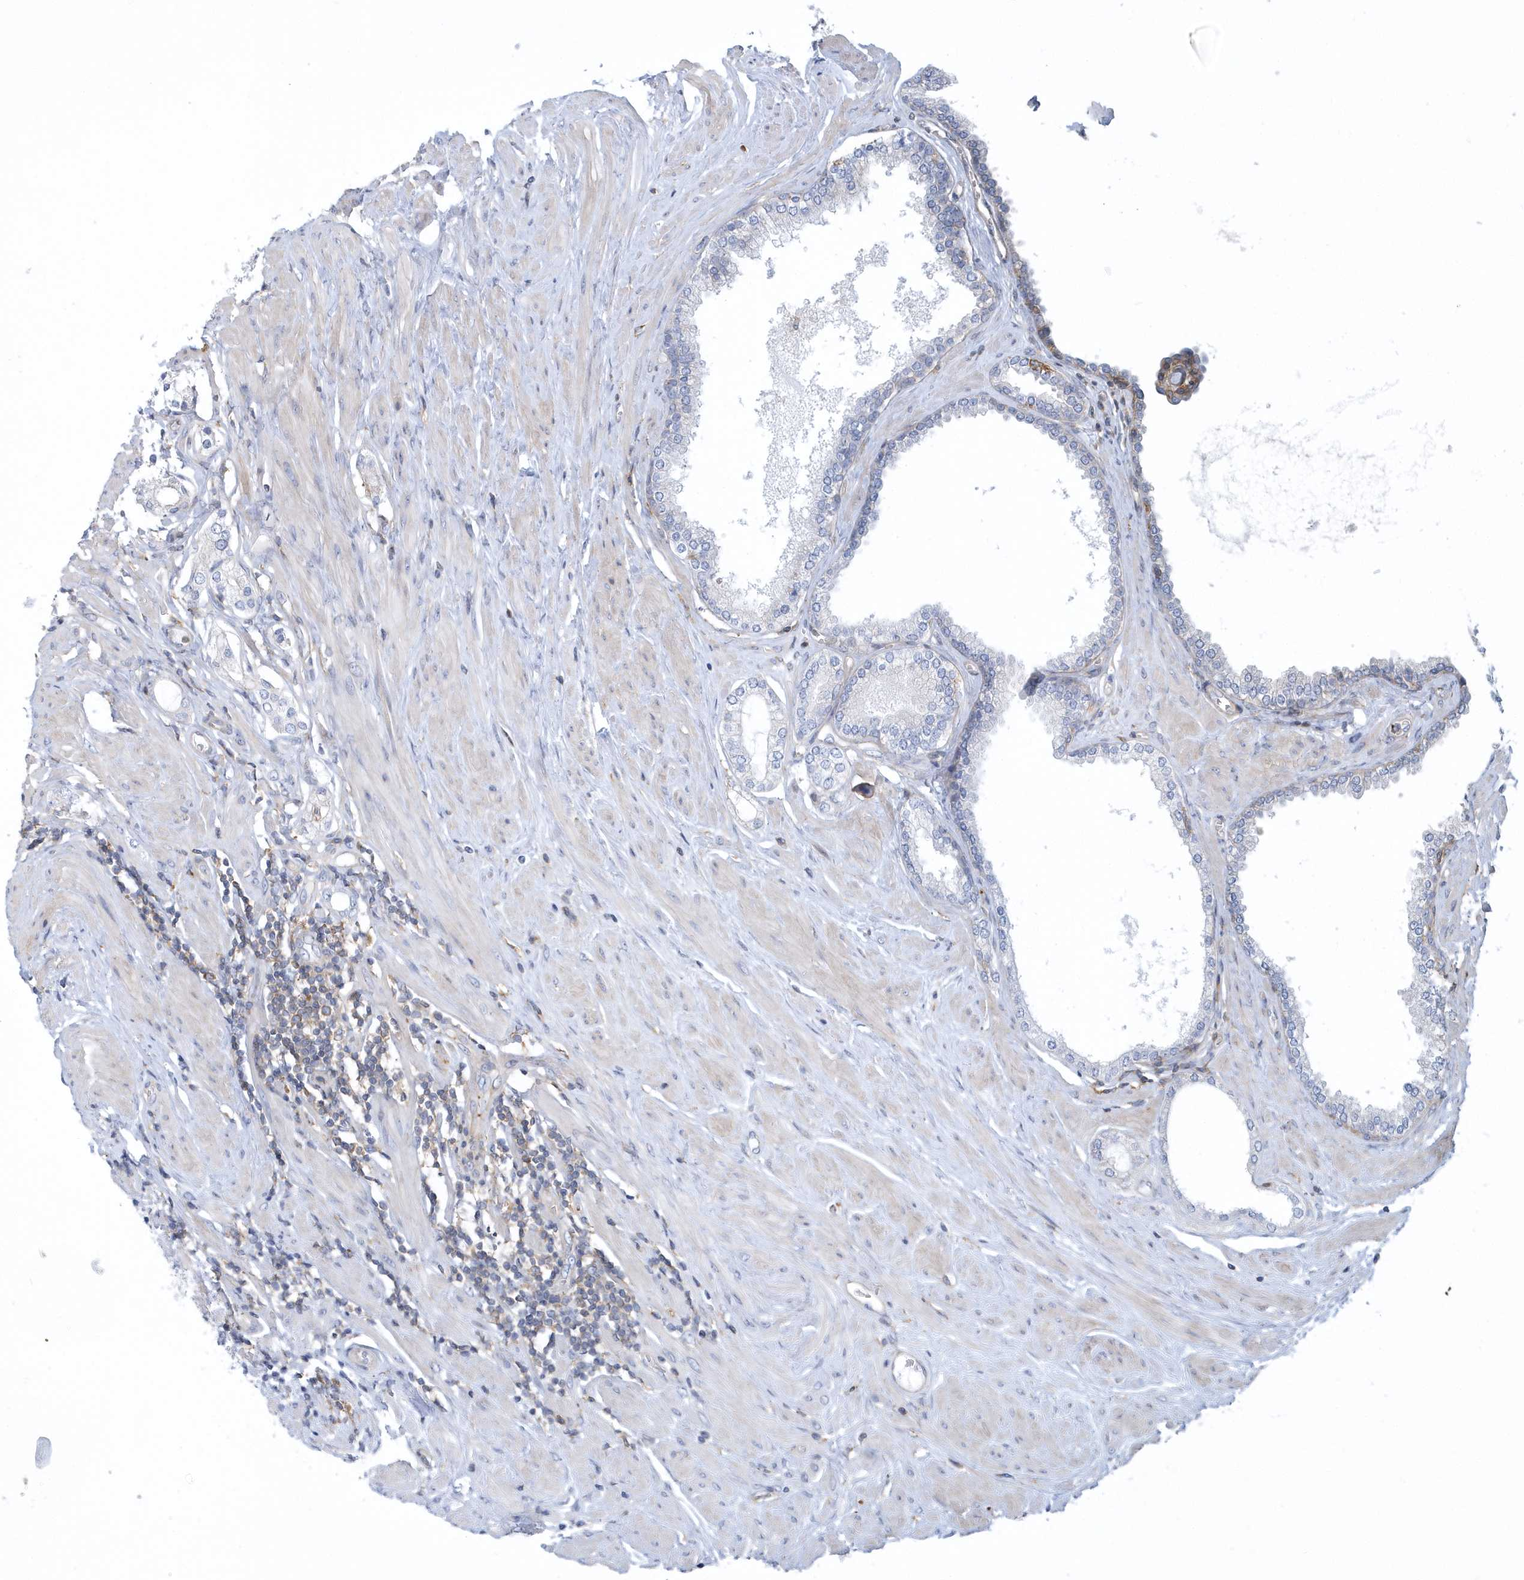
{"staining": {"intensity": "negative", "quantity": "none", "location": "none"}, "tissue": "prostate cancer", "cell_type": "Tumor cells", "image_type": "cancer", "snomed": [{"axis": "morphology", "description": "Adenocarcinoma, Low grade"}, {"axis": "topography", "description": "Prostate"}], "caption": "Tumor cells are negative for protein expression in human prostate low-grade adenocarcinoma. (DAB IHC visualized using brightfield microscopy, high magnification).", "gene": "ARAP2", "patient": {"sex": "male", "age": 62}}